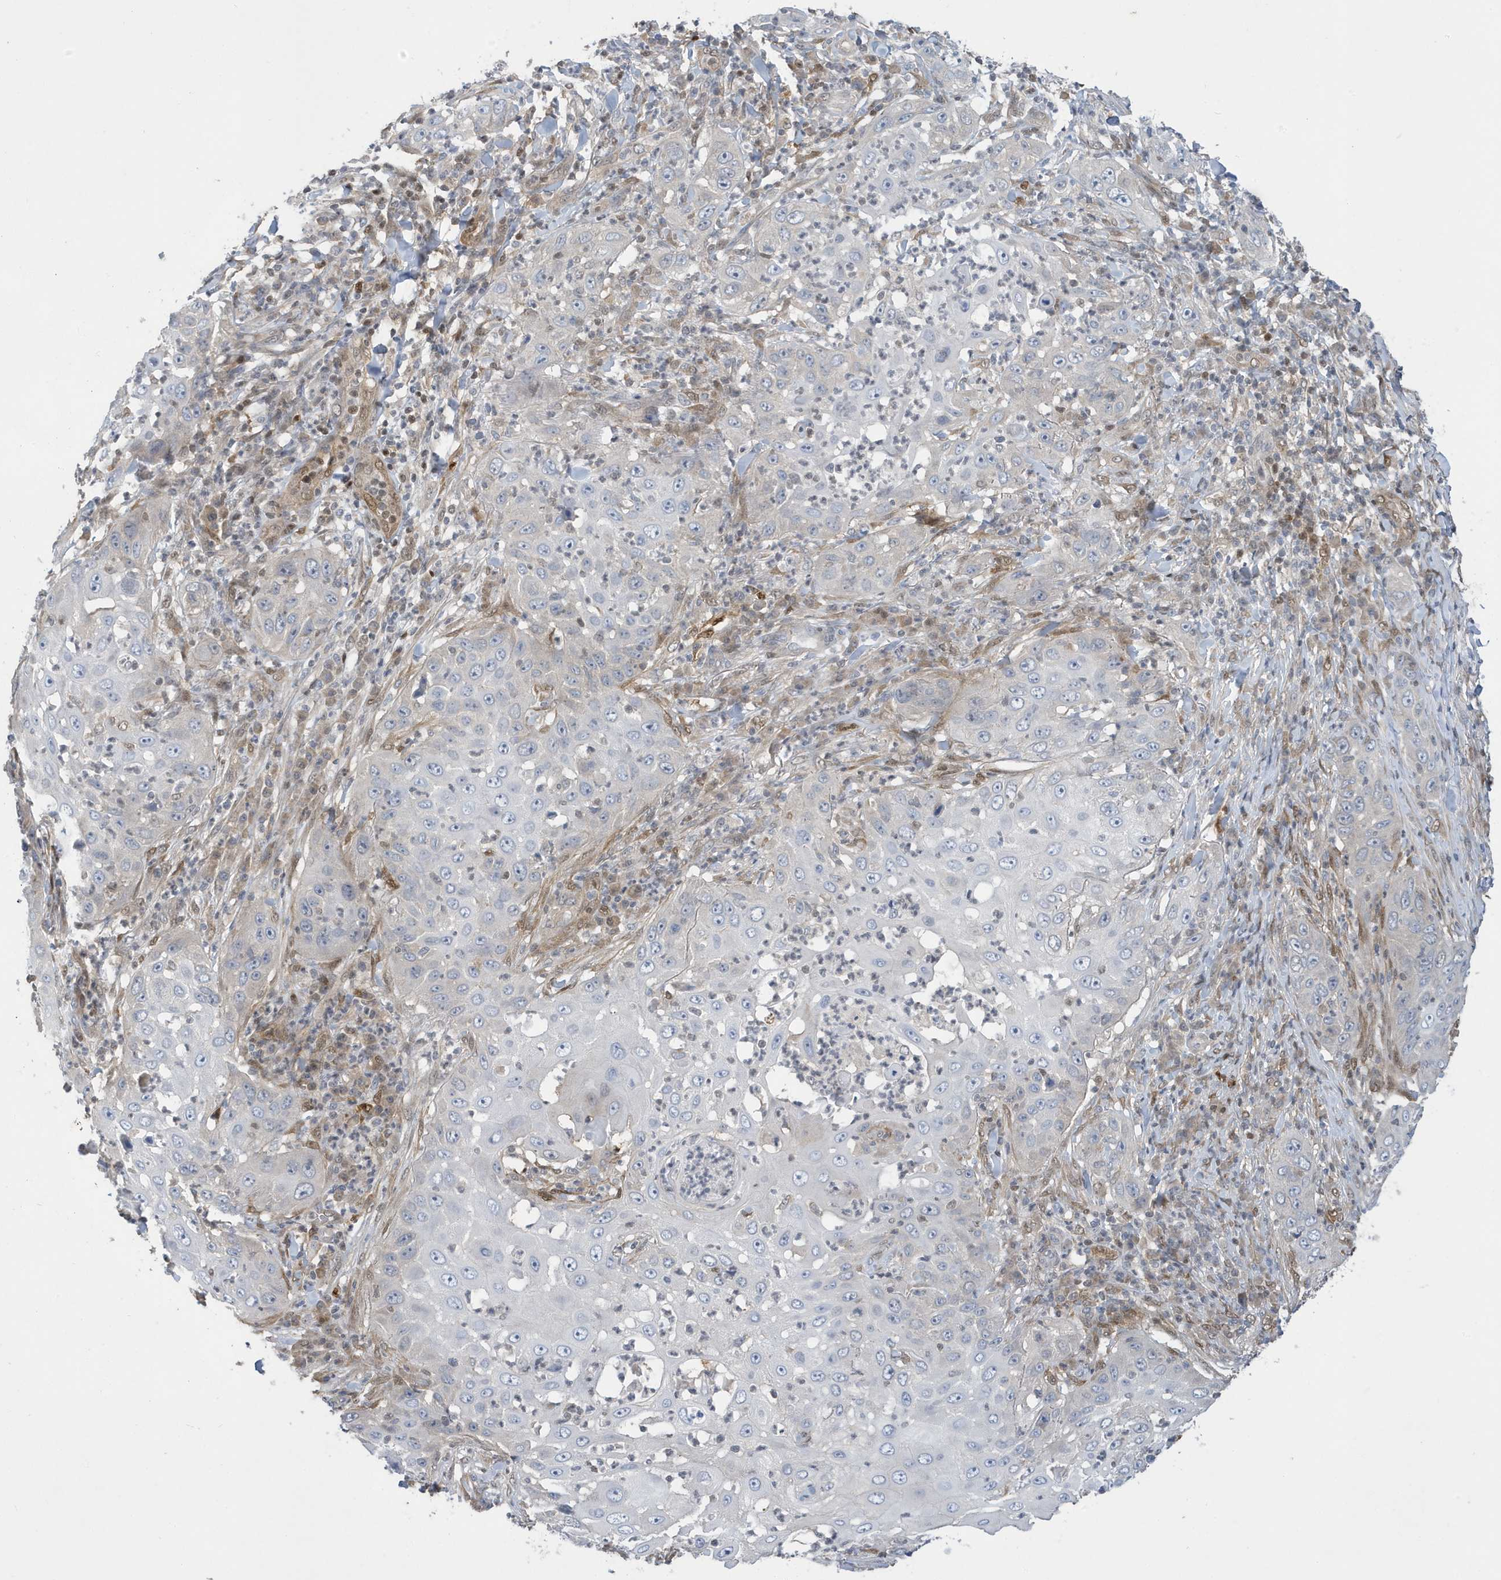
{"staining": {"intensity": "negative", "quantity": "none", "location": "none"}, "tissue": "skin cancer", "cell_type": "Tumor cells", "image_type": "cancer", "snomed": [{"axis": "morphology", "description": "Squamous cell carcinoma, NOS"}, {"axis": "topography", "description": "Skin"}], "caption": "Tumor cells are negative for brown protein staining in skin cancer.", "gene": "NCOA7", "patient": {"sex": "female", "age": 44}}